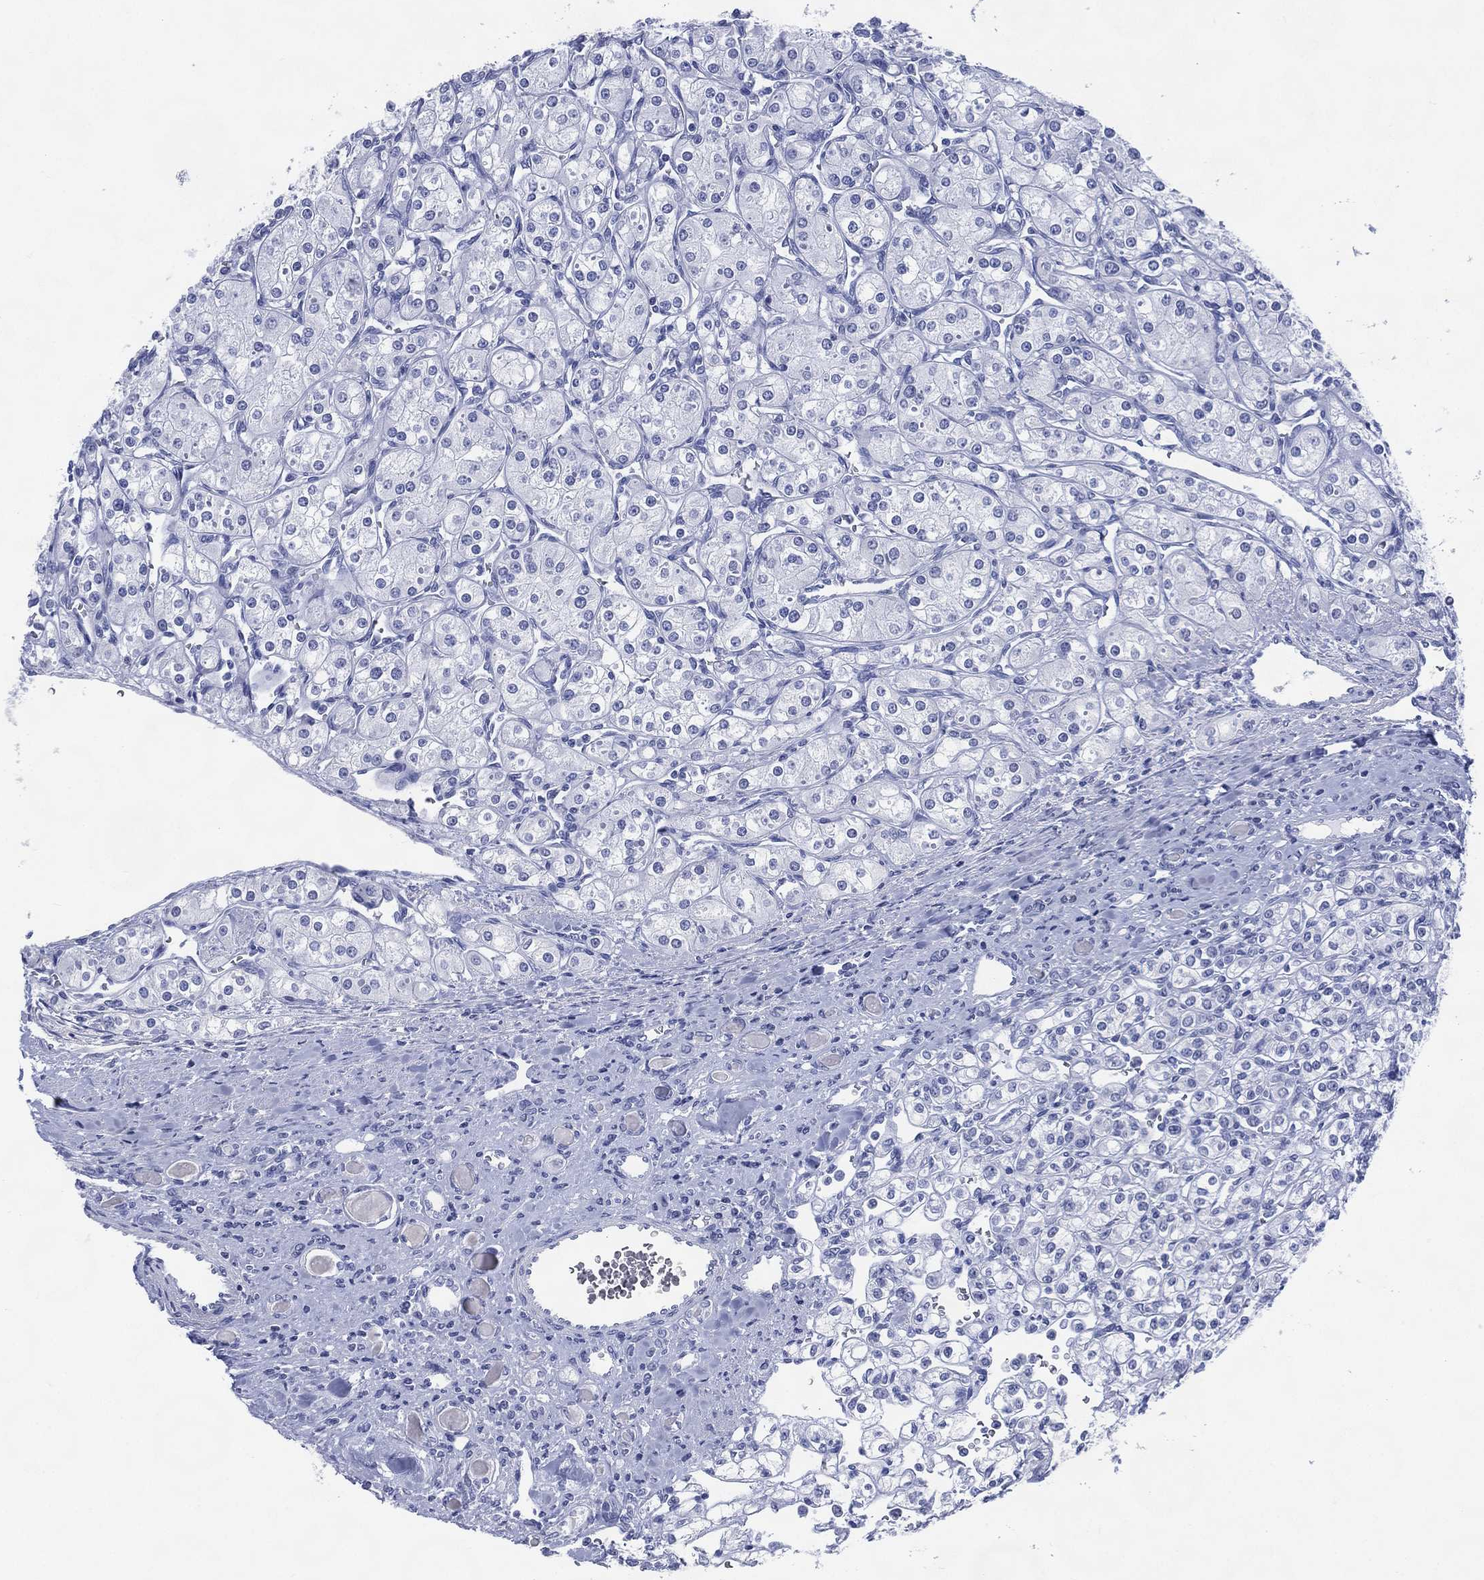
{"staining": {"intensity": "negative", "quantity": "none", "location": "none"}, "tissue": "renal cancer", "cell_type": "Tumor cells", "image_type": "cancer", "snomed": [{"axis": "morphology", "description": "Adenocarcinoma, NOS"}, {"axis": "topography", "description": "Kidney"}], "caption": "A high-resolution photomicrograph shows IHC staining of renal cancer (adenocarcinoma), which demonstrates no significant positivity in tumor cells.", "gene": "TMEM247", "patient": {"sex": "male", "age": 77}}